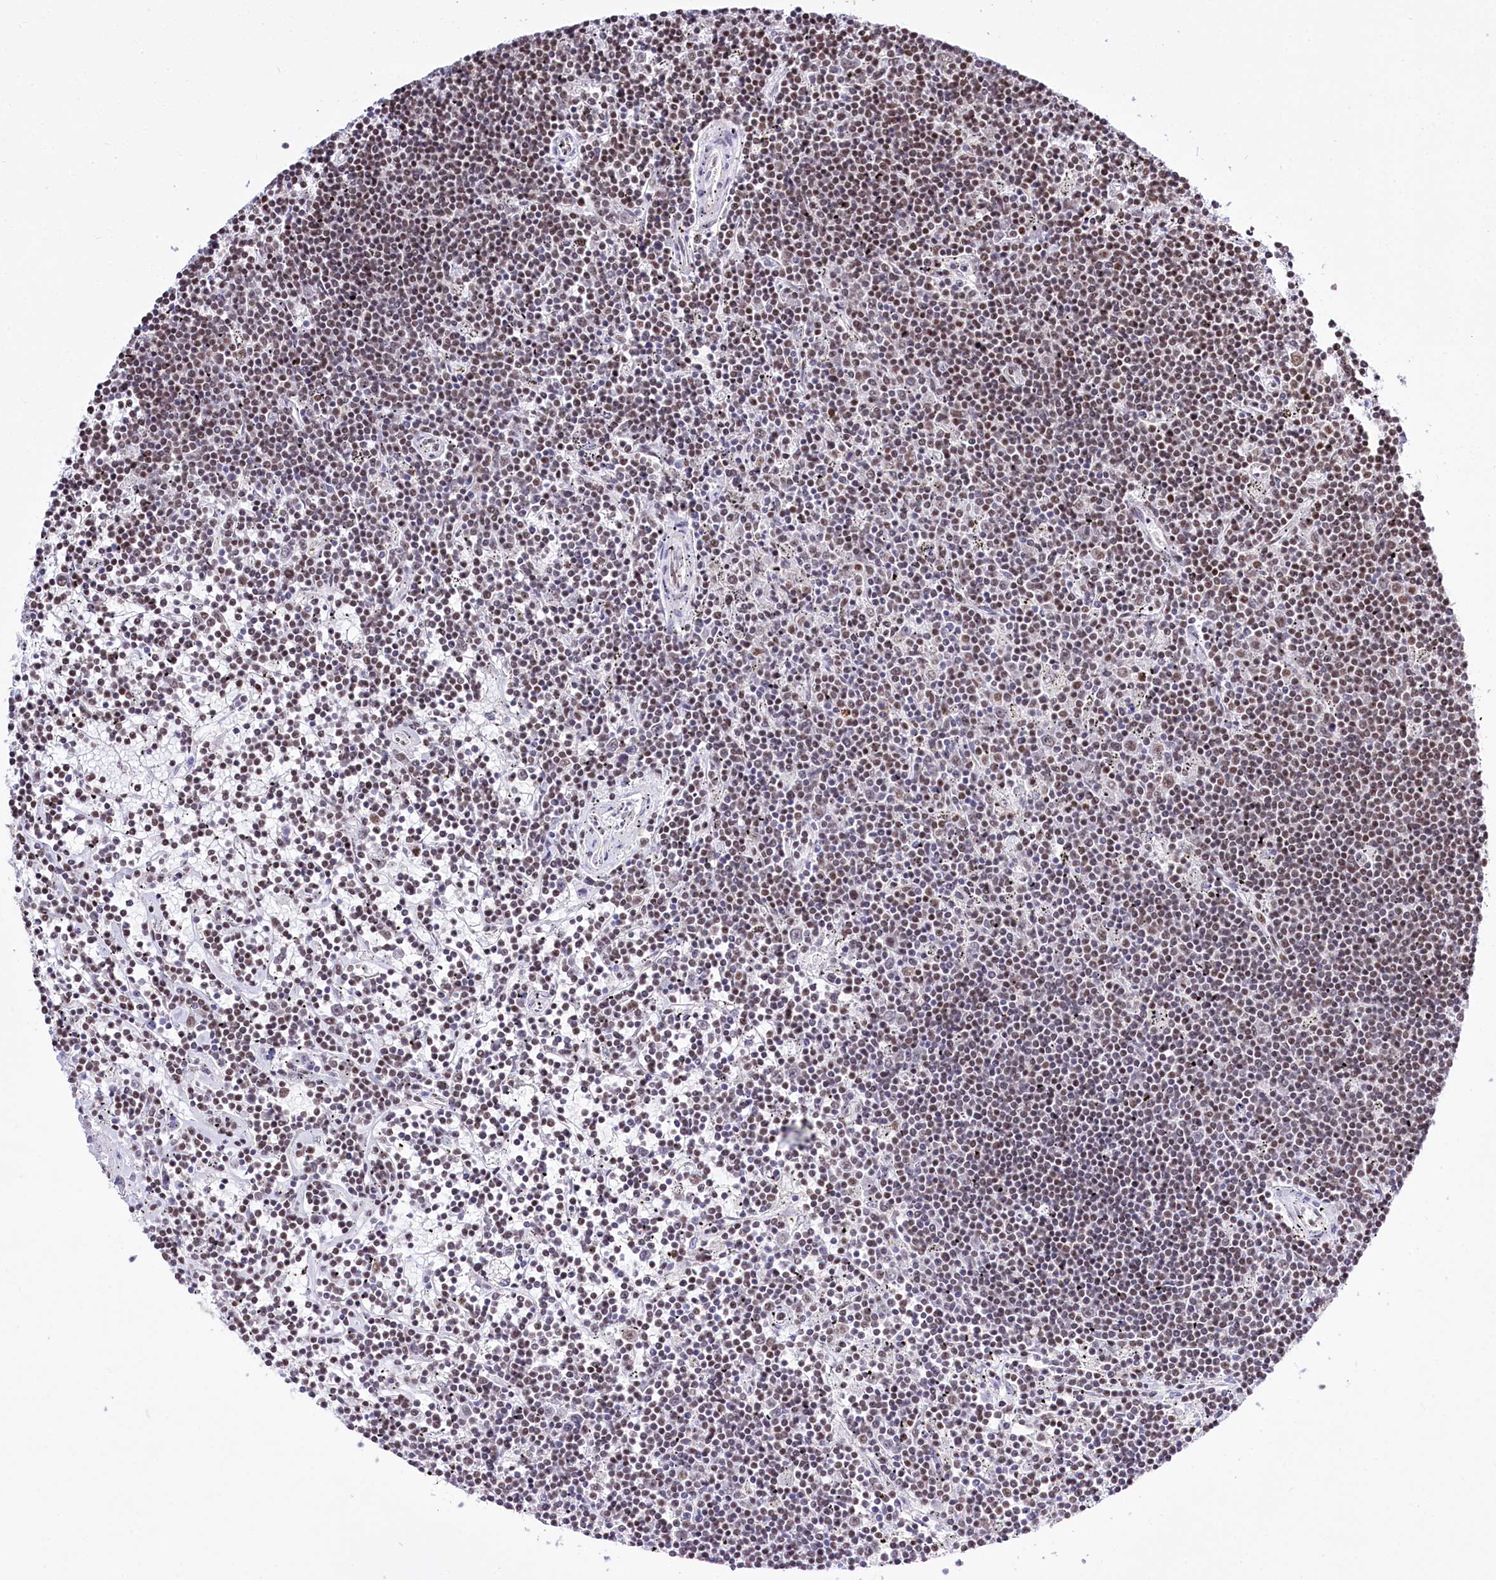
{"staining": {"intensity": "moderate", "quantity": "25%-75%", "location": "nuclear"}, "tissue": "lymphoma", "cell_type": "Tumor cells", "image_type": "cancer", "snomed": [{"axis": "morphology", "description": "Malignant lymphoma, non-Hodgkin's type, Low grade"}, {"axis": "topography", "description": "Spleen"}], "caption": "There is medium levels of moderate nuclear positivity in tumor cells of malignant lymphoma, non-Hodgkin's type (low-grade), as demonstrated by immunohistochemical staining (brown color).", "gene": "POU4F3", "patient": {"sex": "male", "age": 76}}